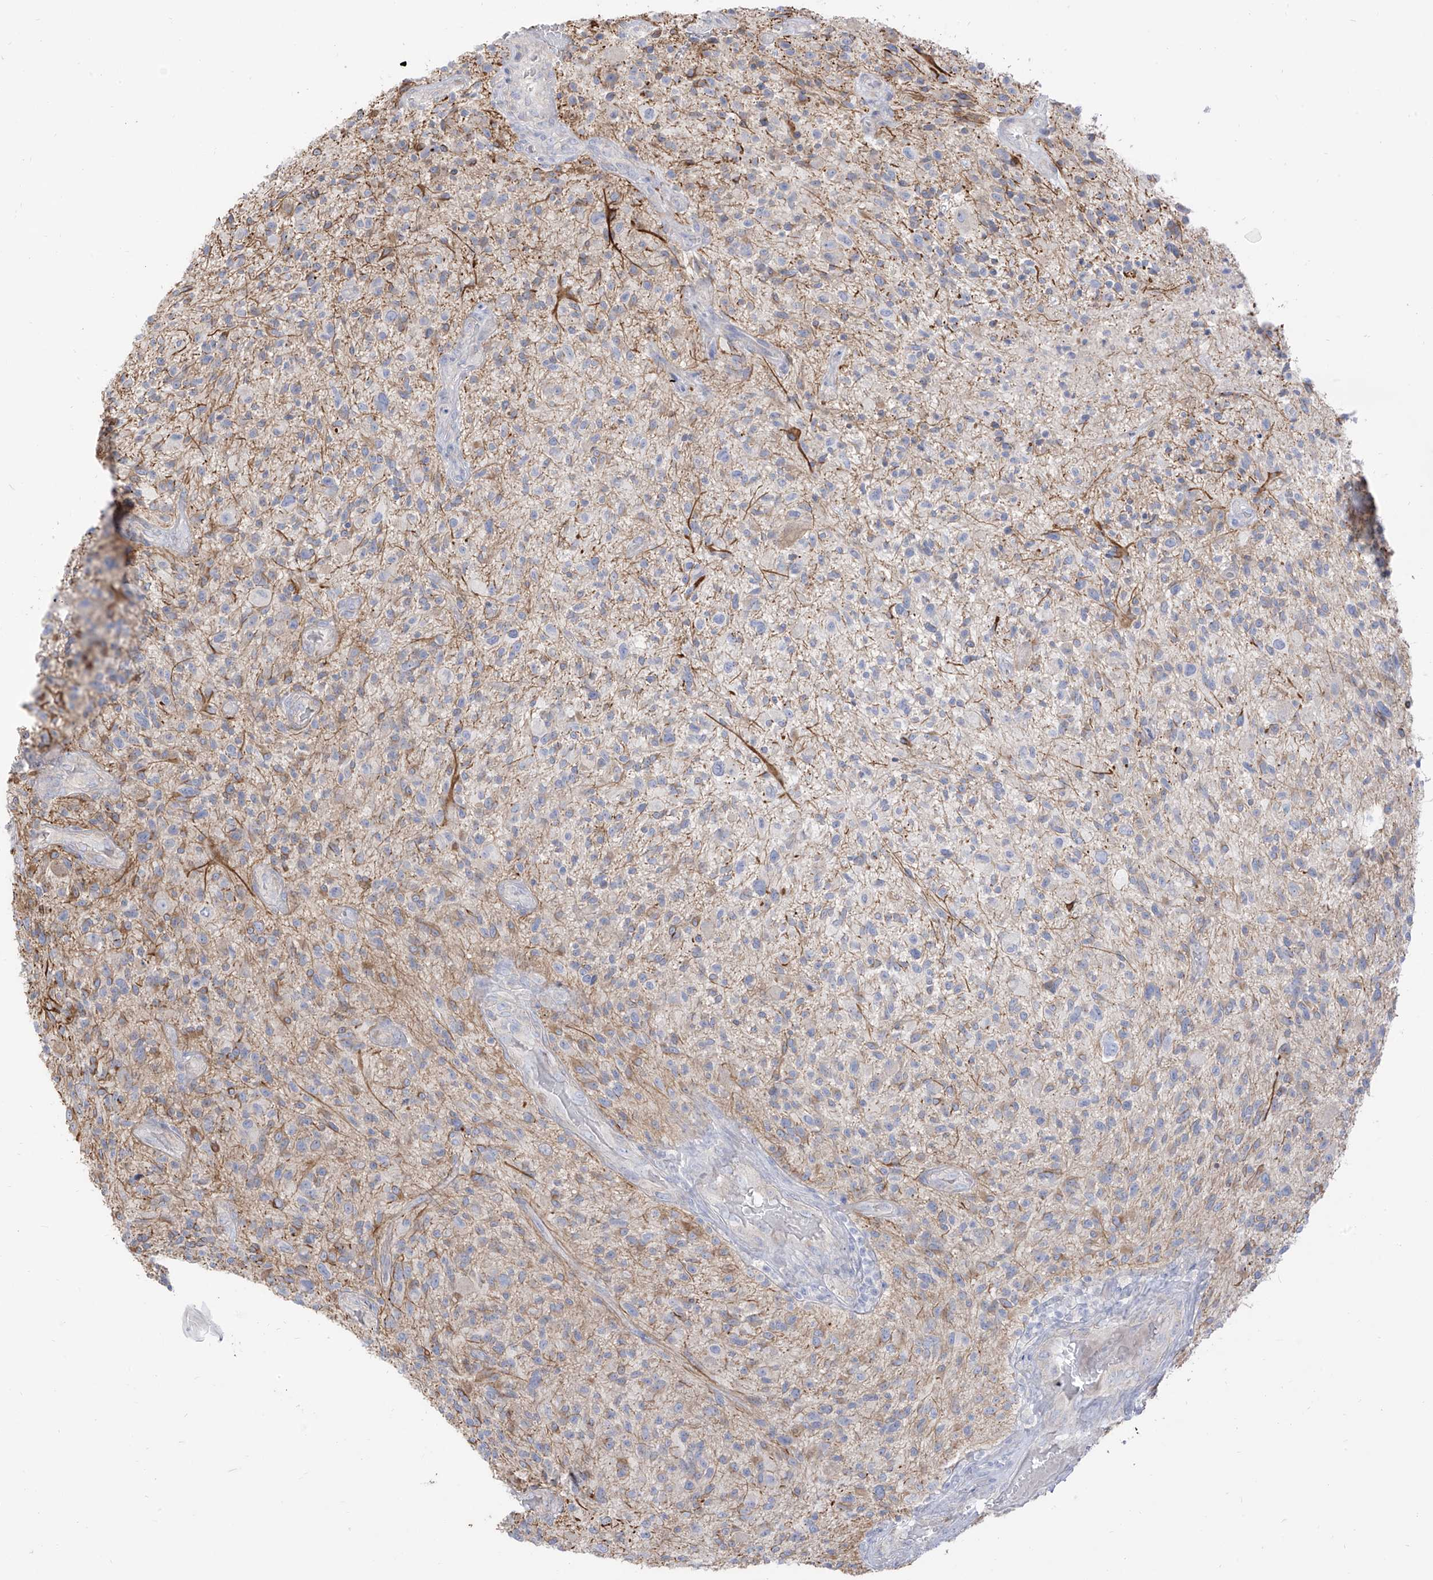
{"staining": {"intensity": "negative", "quantity": "none", "location": "none"}, "tissue": "glioma", "cell_type": "Tumor cells", "image_type": "cancer", "snomed": [{"axis": "morphology", "description": "Glioma, malignant, High grade"}, {"axis": "topography", "description": "Brain"}], "caption": "Human high-grade glioma (malignant) stained for a protein using immunohistochemistry reveals no staining in tumor cells.", "gene": "ARHGEF40", "patient": {"sex": "male", "age": 47}}